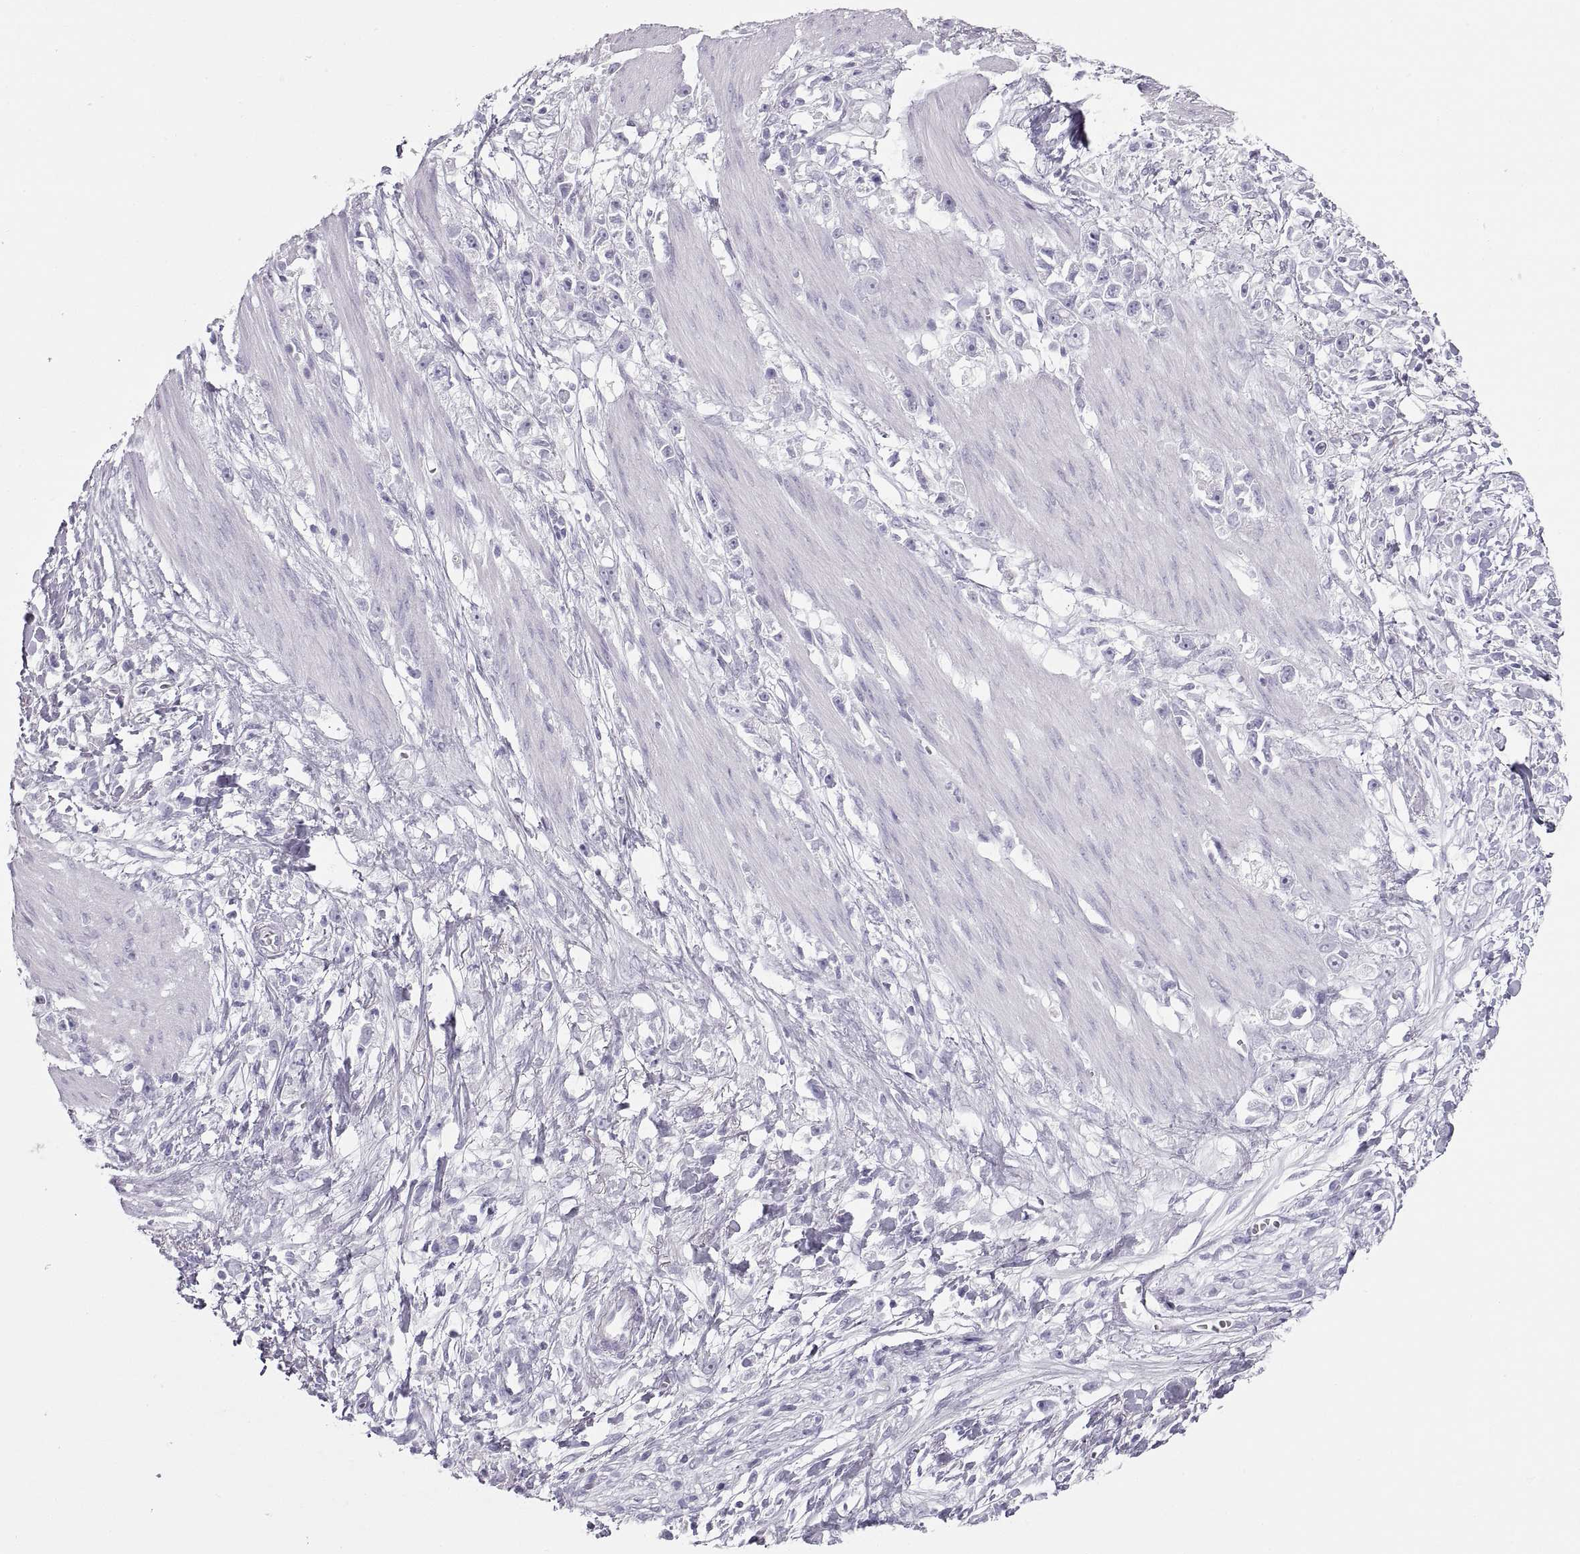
{"staining": {"intensity": "negative", "quantity": "none", "location": "none"}, "tissue": "stomach cancer", "cell_type": "Tumor cells", "image_type": "cancer", "snomed": [{"axis": "morphology", "description": "Adenocarcinoma, NOS"}, {"axis": "topography", "description": "Stomach"}], "caption": "Adenocarcinoma (stomach) was stained to show a protein in brown. There is no significant staining in tumor cells. (Stains: DAB (3,3'-diaminobenzidine) IHC with hematoxylin counter stain, Microscopy: brightfield microscopy at high magnification).", "gene": "SEMG1", "patient": {"sex": "female", "age": 59}}